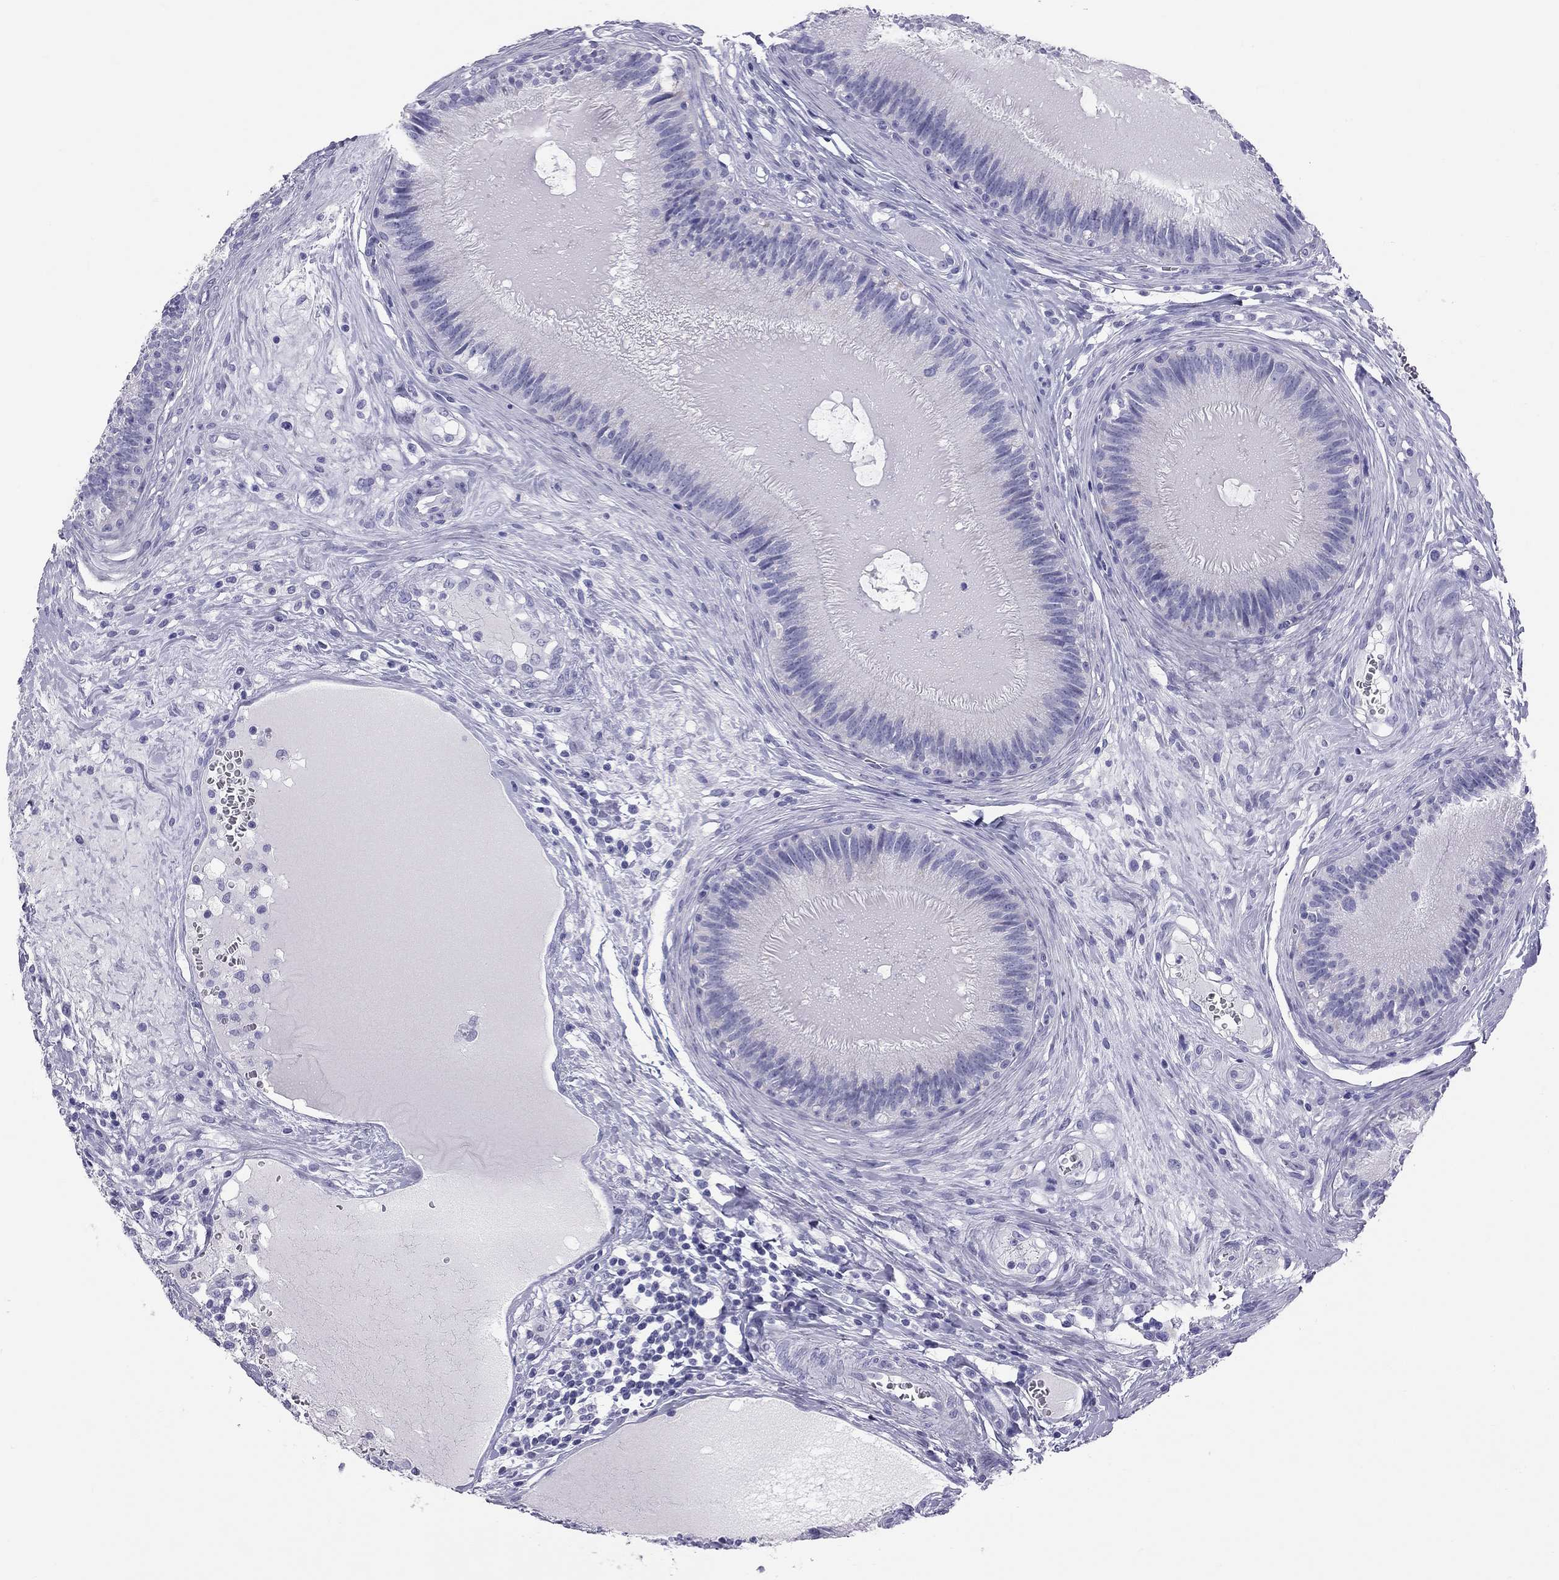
{"staining": {"intensity": "moderate", "quantity": "<25%", "location": "cytoplasmic/membranous"}, "tissue": "epididymis", "cell_type": "Glandular cells", "image_type": "normal", "snomed": [{"axis": "morphology", "description": "Normal tissue, NOS"}, {"axis": "topography", "description": "Epididymis"}], "caption": "A brown stain highlights moderate cytoplasmic/membranous staining of a protein in glandular cells of unremarkable human epididymis. The staining was performed using DAB (3,3'-diaminobenzidine) to visualize the protein expression in brown, while the nuclei were stained in blue with hematoxylin (Magnification: 20x).", "gene": "TRPM3", "patient": {"sex": "male", "age": 27}}